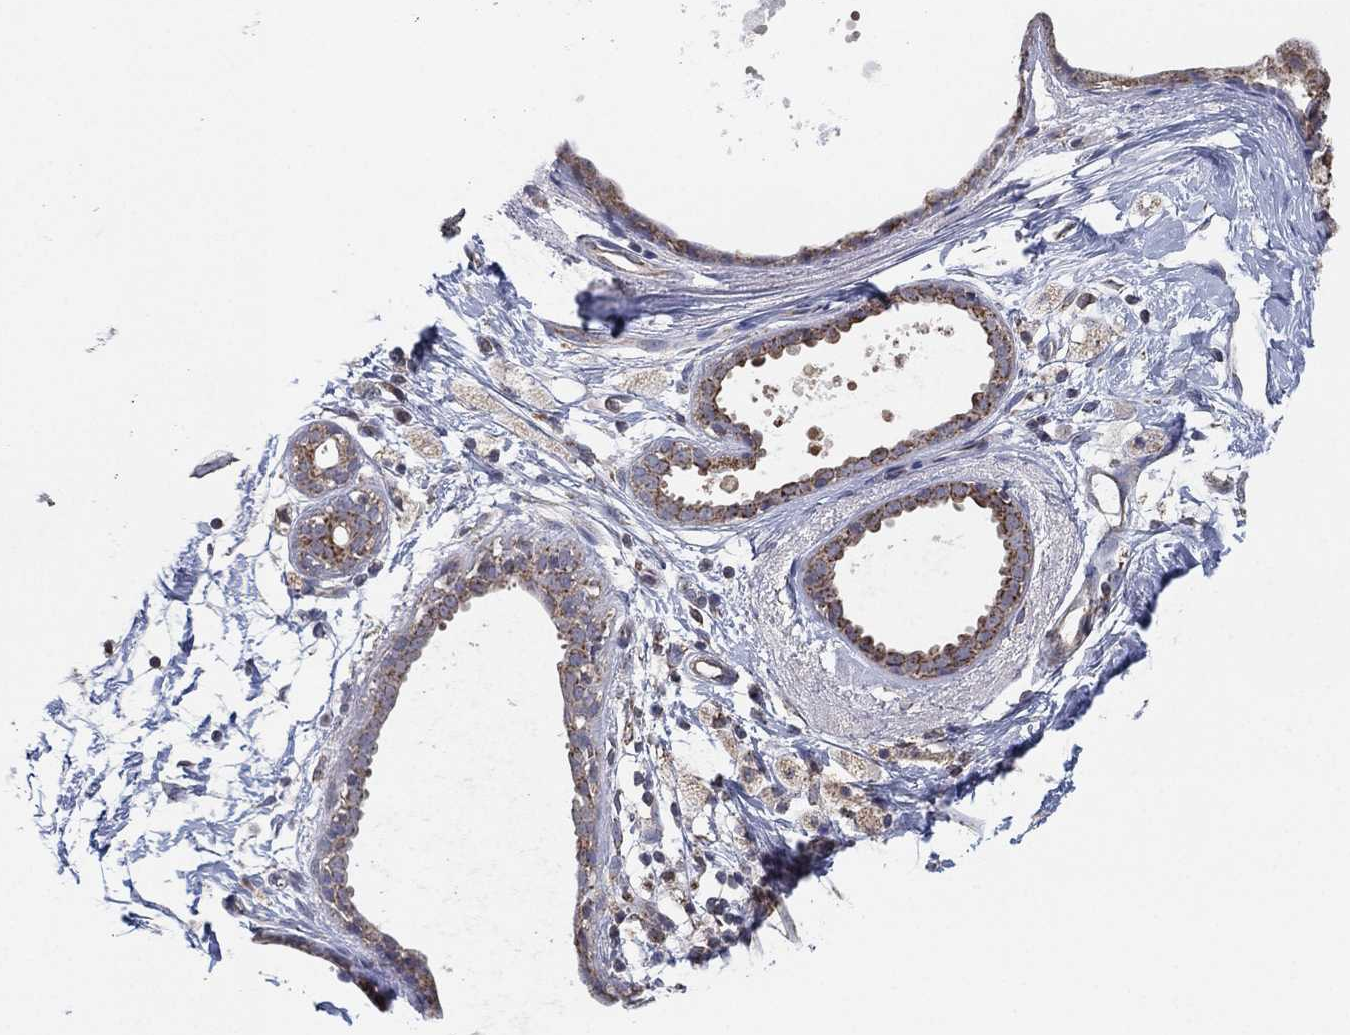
{"staining": {"intensity": "strong", "quantity": ">75%", "location": "cytoplasmic/membranous"}, "tissue": "breast", "cell_type": "Glandular cells", "image_type": "normal", "snomed": [{"axis": "morphology", "description": "Normal tissue, NOS"}, {"axis": "topography", "description": "Breast"}], "caption": "Strong cytoplasmic/membranous staining is appreciated in about >75% of glandular cells in benign breast.", "gene": "PSMG4", "patient": {"sex": "female", "age": 37}}